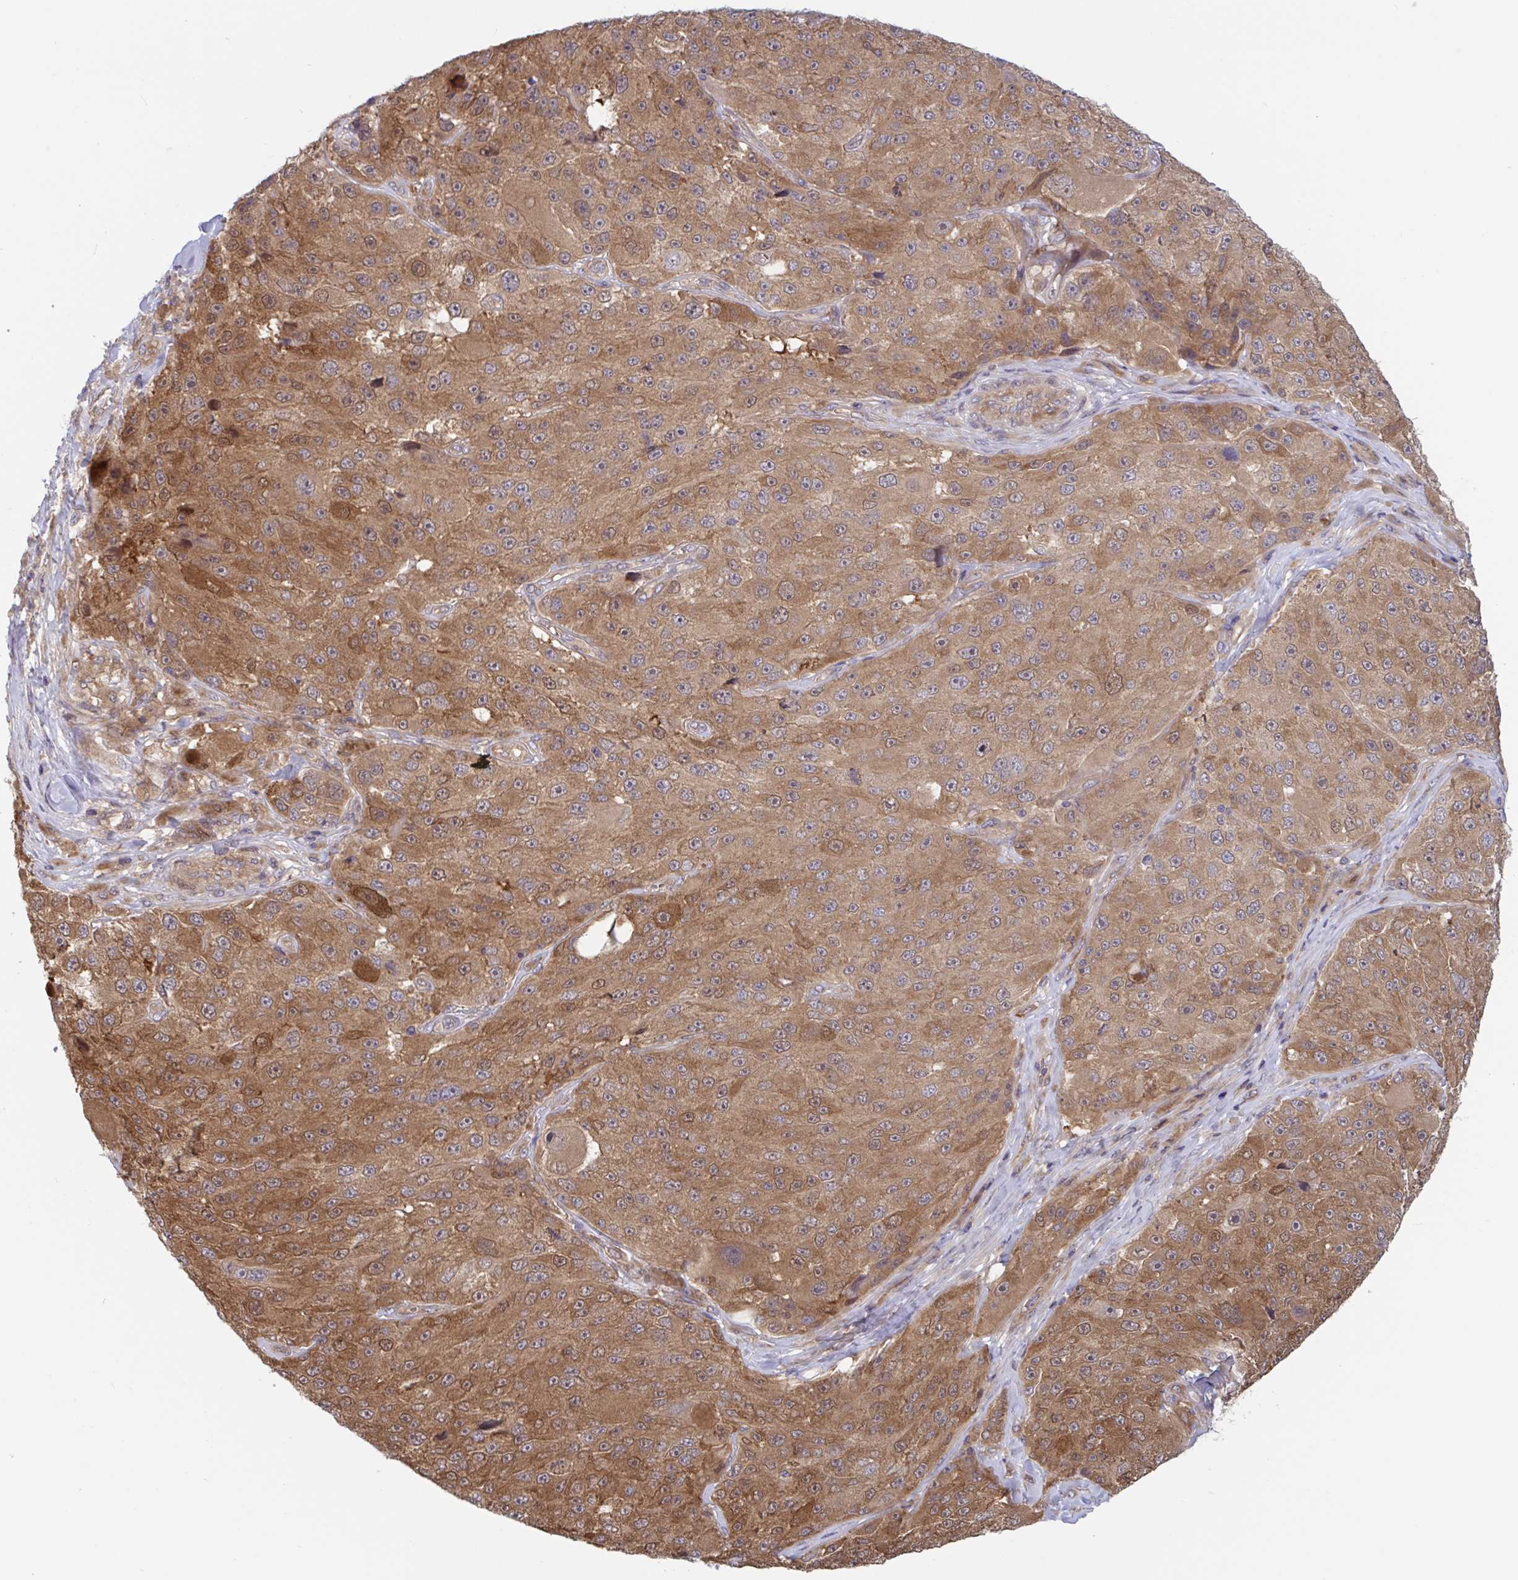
{"staining": {"intensity": "moderate", "quantity": ">75%", "location": "cytoplasmic/membranous"}, "tissue": "melanoma", "cell_type": "Tumor cells", "image_type": "cancer", "snomed": [{"axis": "morphology", "description": "Malignant melanoma, Metastatic site"}, {"axis": "topography", "description": "Lymph node"}], "caption": "Human melanoma stained with a brown dye displays moderate cytoplasmic/membranous positive positivity in about >75% of tumor cells.", "gene": "LMNTD2", "patient": {"sex": "male", "age": 62}}